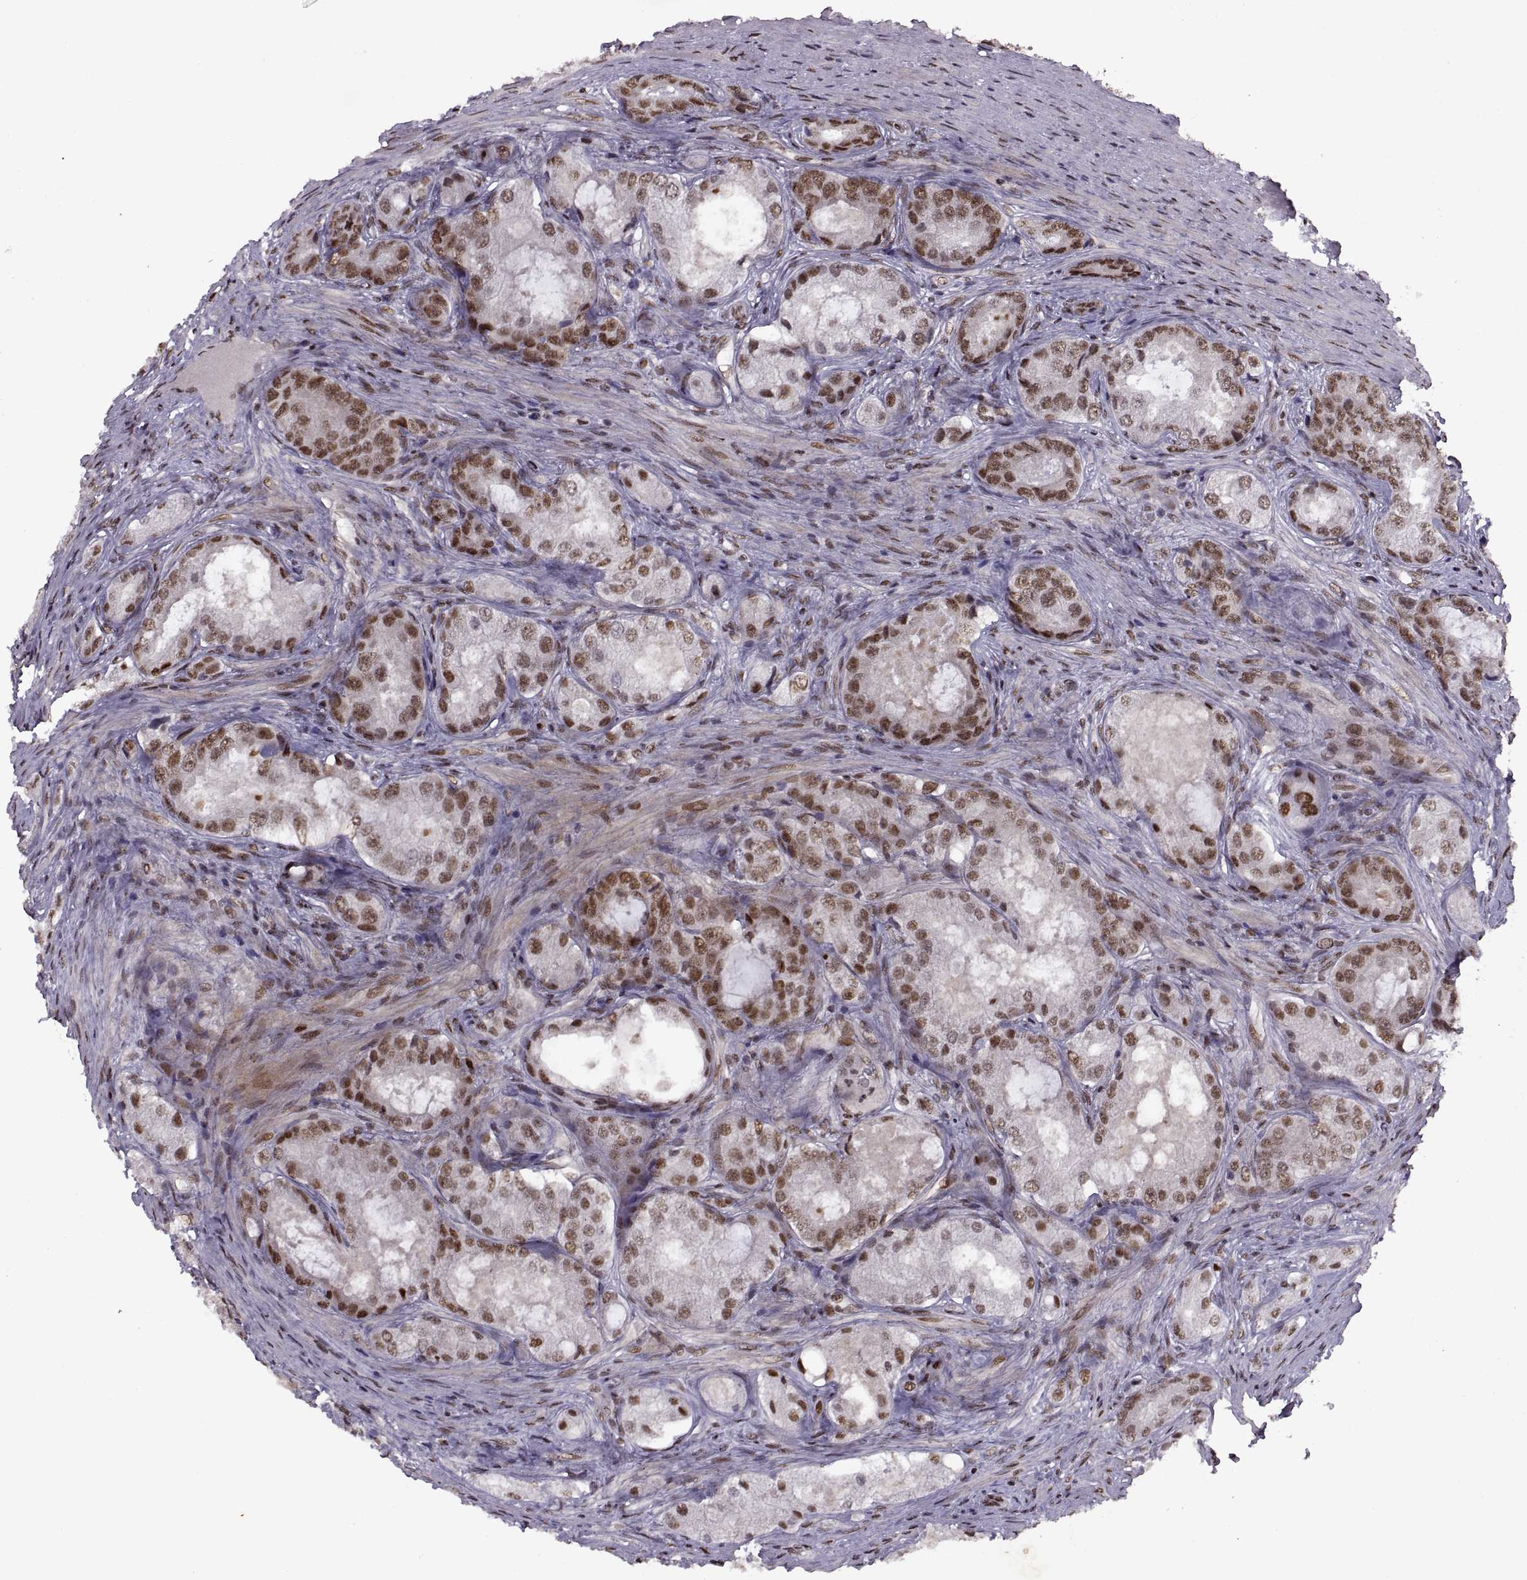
{"staining": {"intensity": "moderate", "quantity": ">75%", "location": "nuclear"}, "tissue": "prostate cancer", "cell_type": "Tumor cells", "image_type": "cancer", "snomed": [{"axis": "morphology", "description": "Adenocarcinoma, Low grade"}, {"axis": "topography", "description": "Prostate"}], "caption": "An immunohistochemistry micrograph of tumor tissue is shown. Protein staining in brown highlights moderate nuclear positivity in low-grade adenocarcinoma (prostate) within tumor cells.", "gene": "MT1E", "patient": {"sex": "male", "age": 68}}